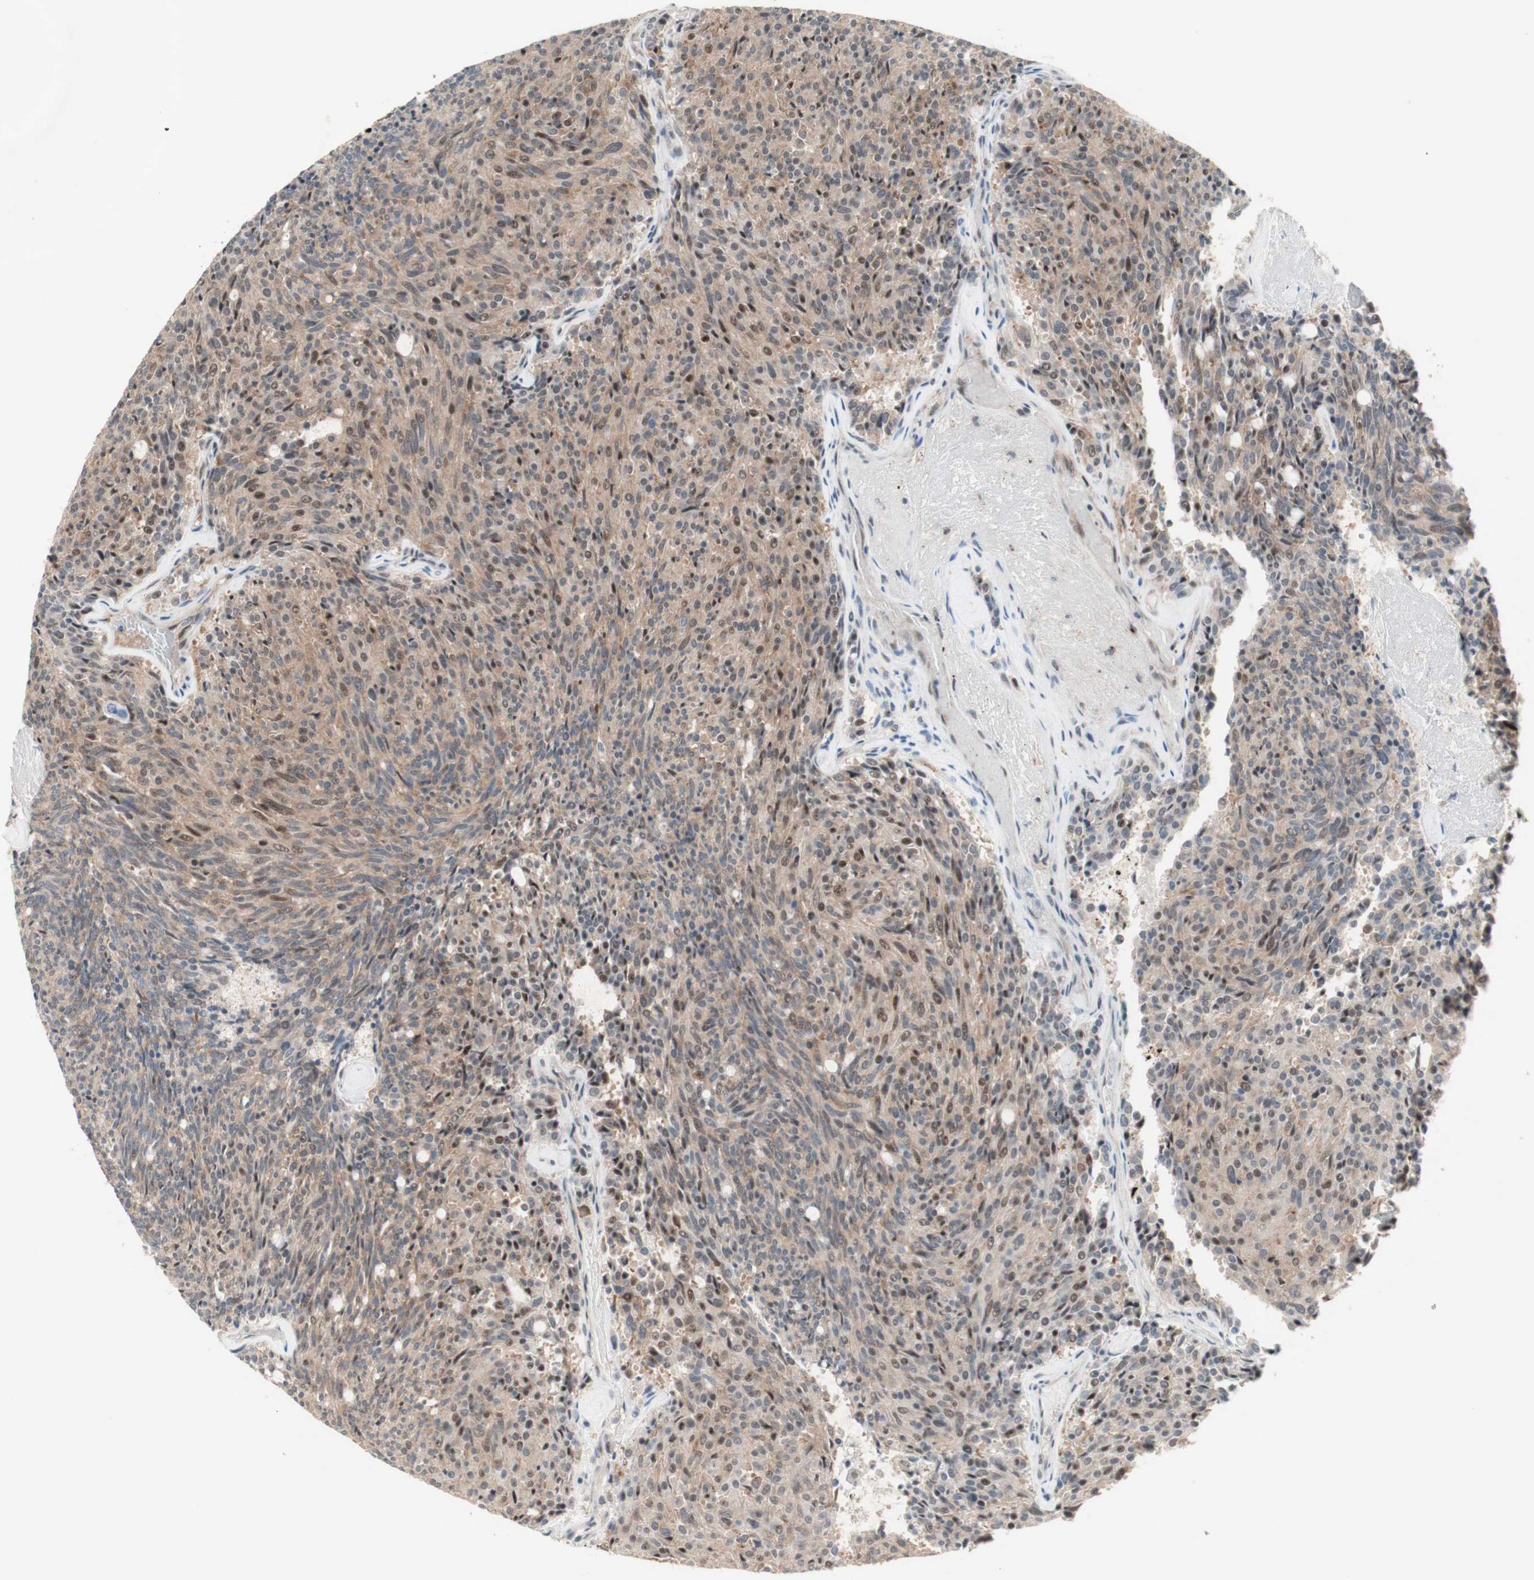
{"staining": {"intensity": "weak", "quantity": ">75%", "location": "cytoplasmic/membranous"}, "tissue": "carcinoid", "cell_type": "Tumor cells", "image_type": "cancer", "snomed": [{"axis": "morphology", "description": "Carcinoid, malignant, NOS"}, {"axis": "topography", "description": "Pancreas"}], "caption": "Protein staining of carcinoid tissue reveals weak cytoplasmic/membranous expression in about >75% of tumor cells.", "gene": "CYLD", "patient": {"sex": "female", "age": 54}}